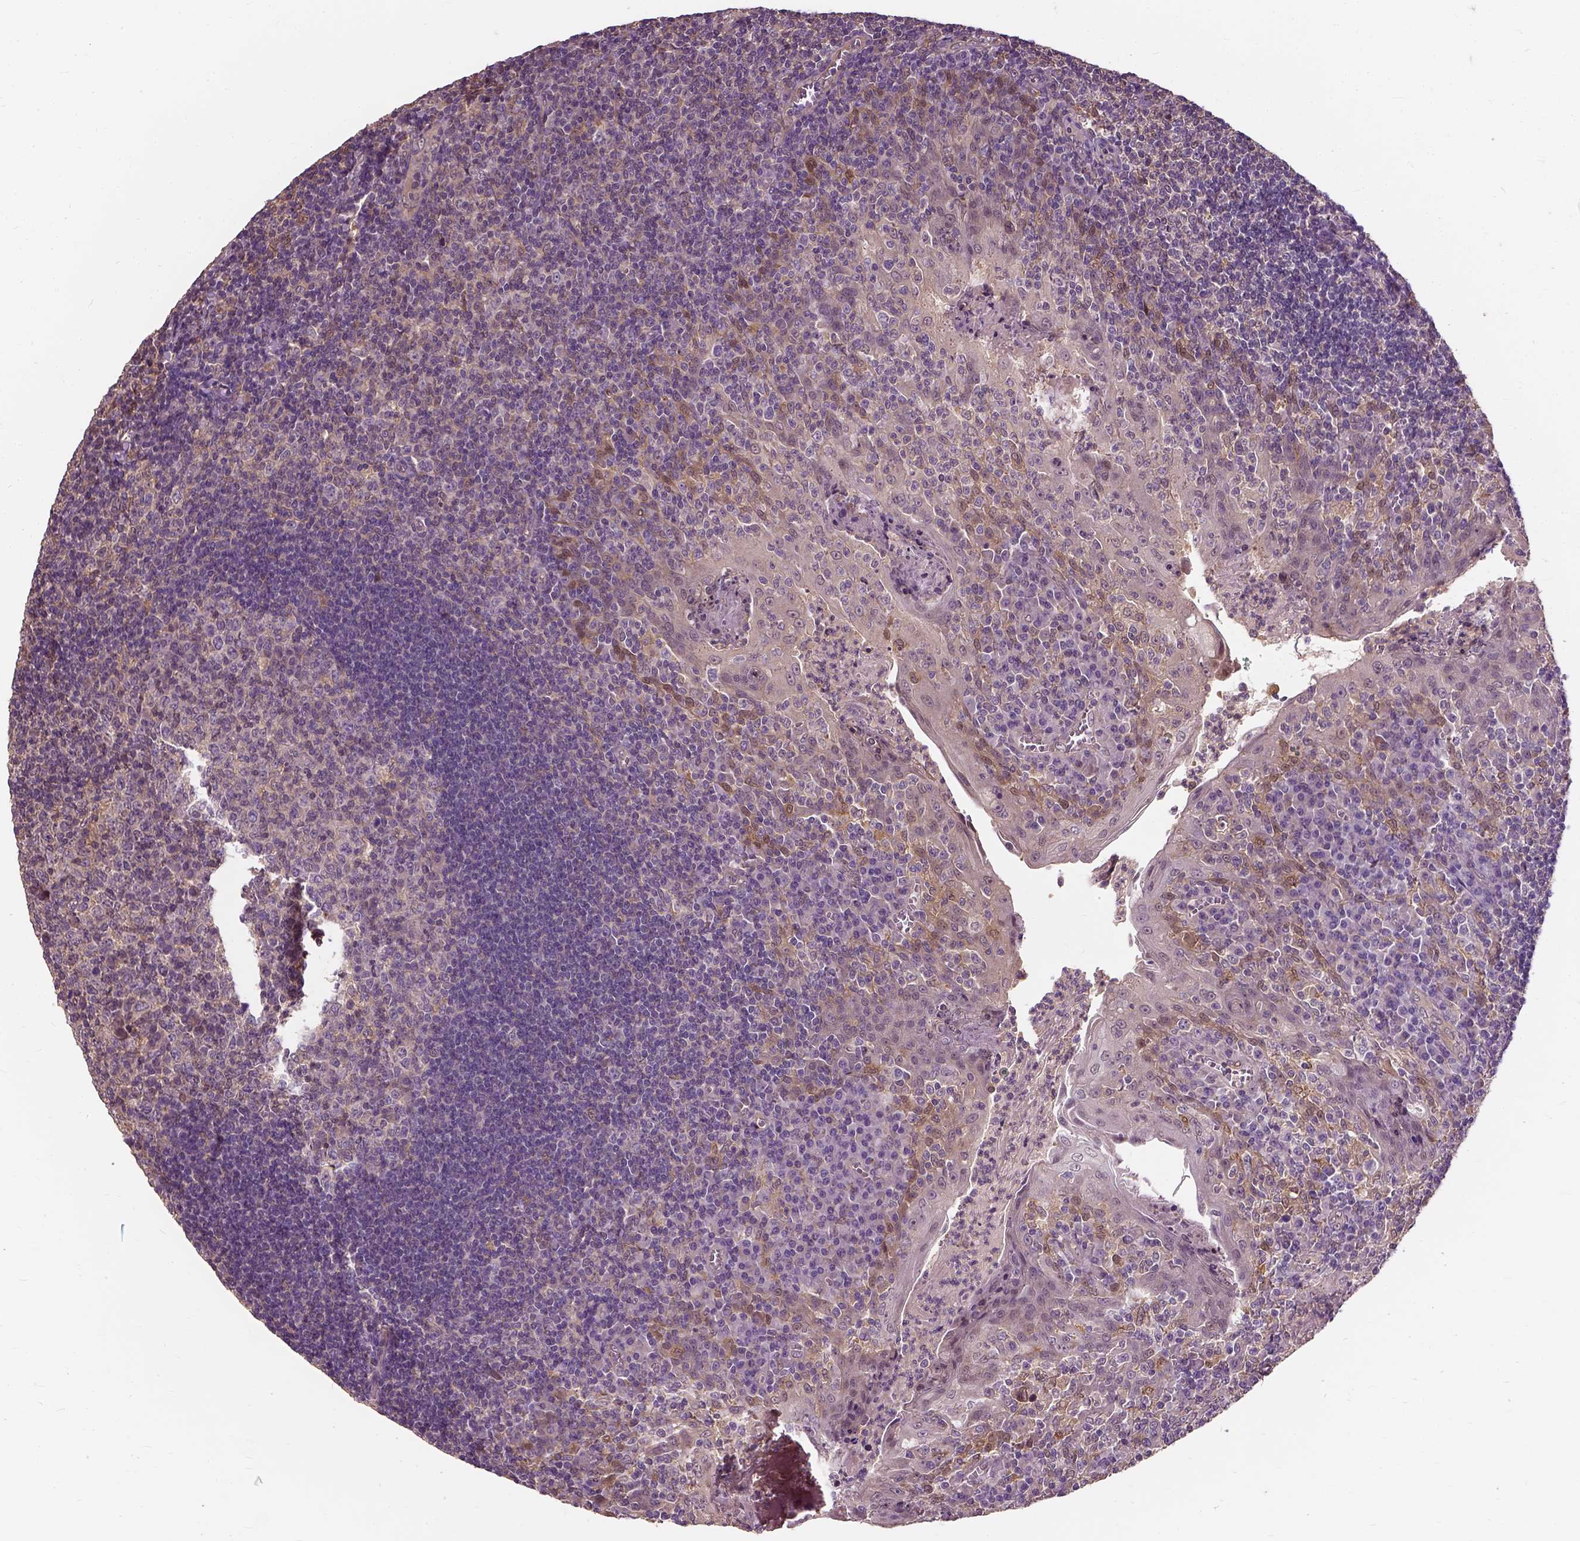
{"staining": {"intensity": "weak", "quantity": "<25%", "location": "cytoplasmic/membranous"}, "tissue": "tonsil", "cell_type": "Germinal center cells", "image_type": "normal", "snomed": [{"axis": "morphology", "description": "Normal tissue, NOS"}, {"axis": "topography", "description": "Tonsil"}], "caption": "IHC histopathology image of normal human tonsil stained for a protein (brown), which shows no staining in germinal center cells.", "gene": "PEA15", "patient": {"sex": "female", "age": 12}}